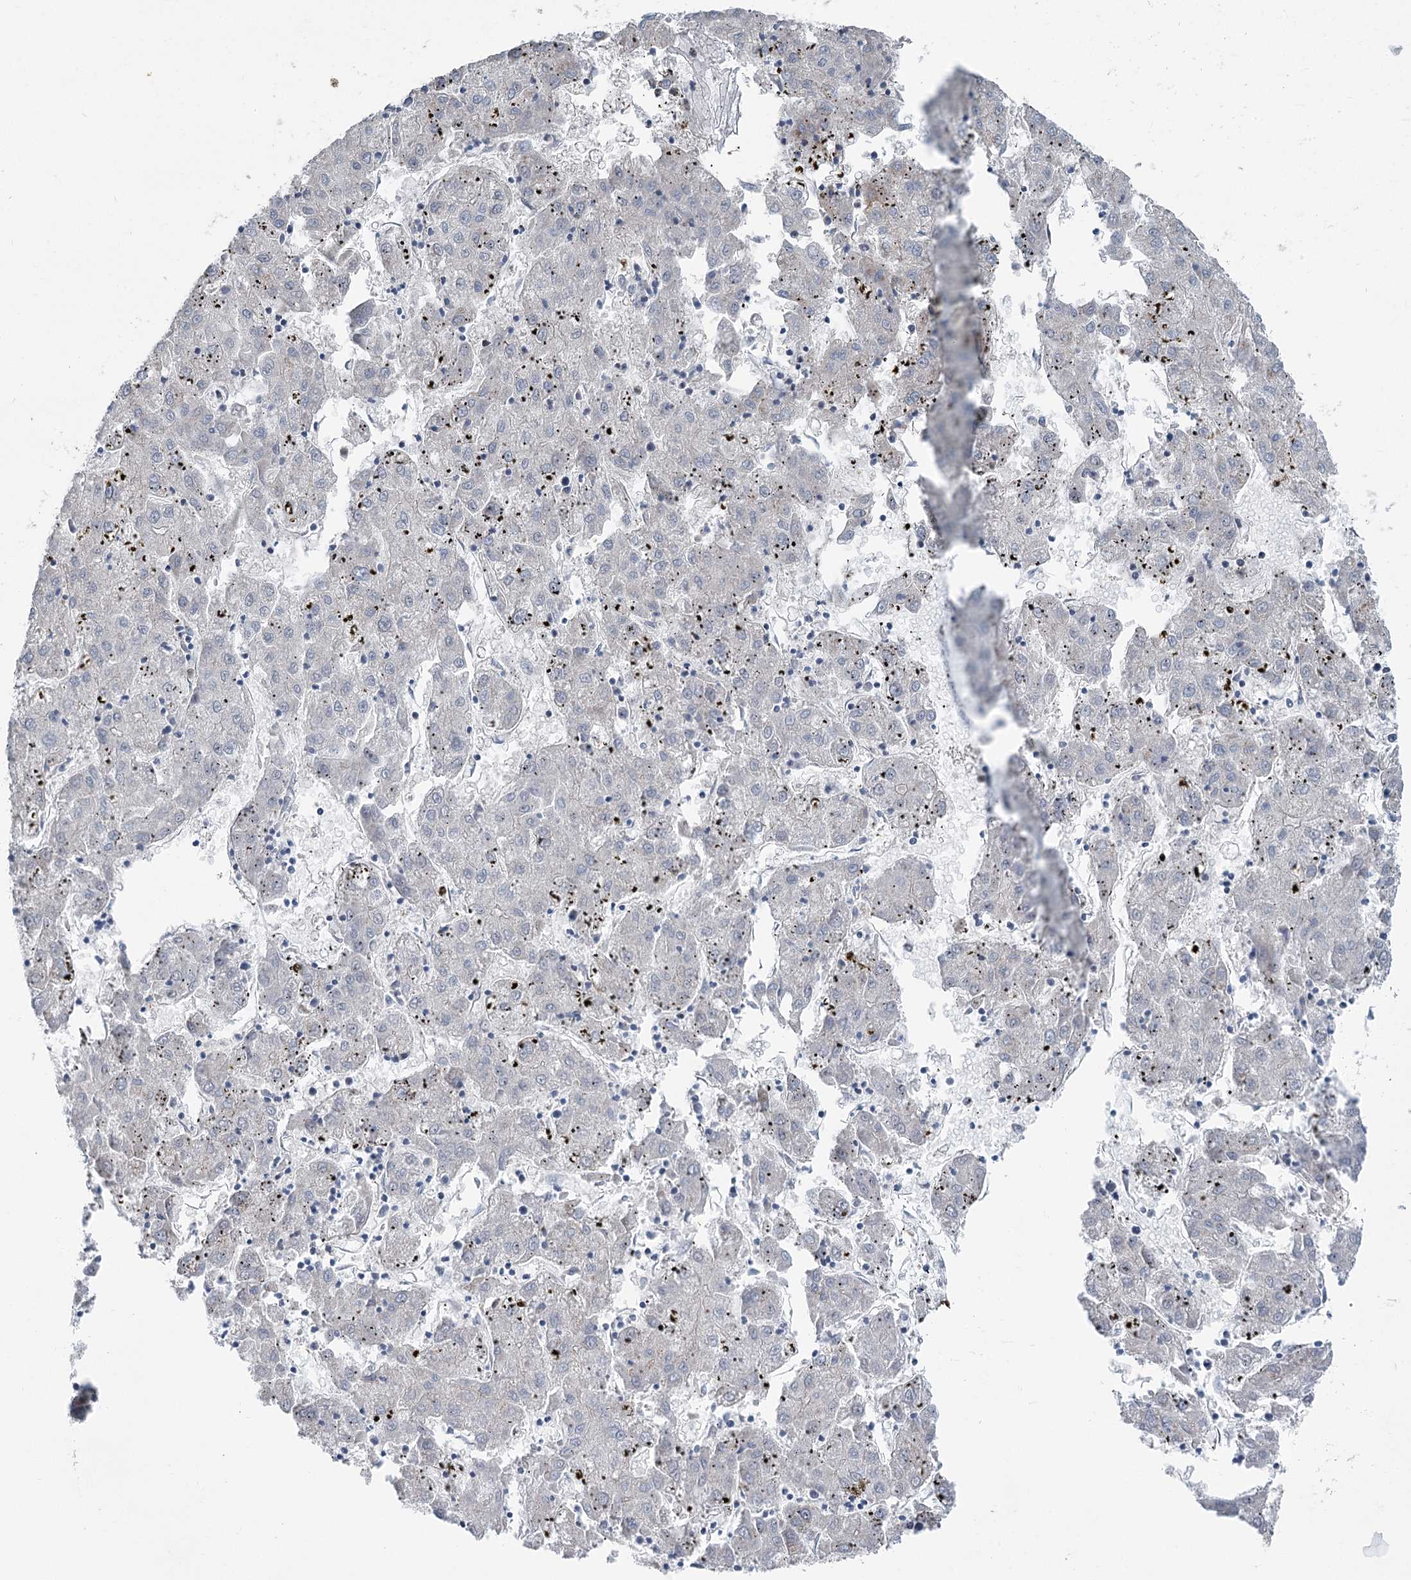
{"staining": {"intensity": "negative", "quantity": "none", "location": "none"}, "tissue": "liver cancer", "cell_type": "Tumor cells", "image_type": "cancer", "snomed": [{"axis": "morphology", "description": "Carcinoma, Hepatocellular, NOS"}, {"axis": "topography", "description": "Liver"}], "caption": "Immunohistochemical staining of liver cancer (hepatocellular carcinoma) shows no significant staining in tumor cells.", "gene": "MARK2", "patient": {"sex": "male", "age": 72}}